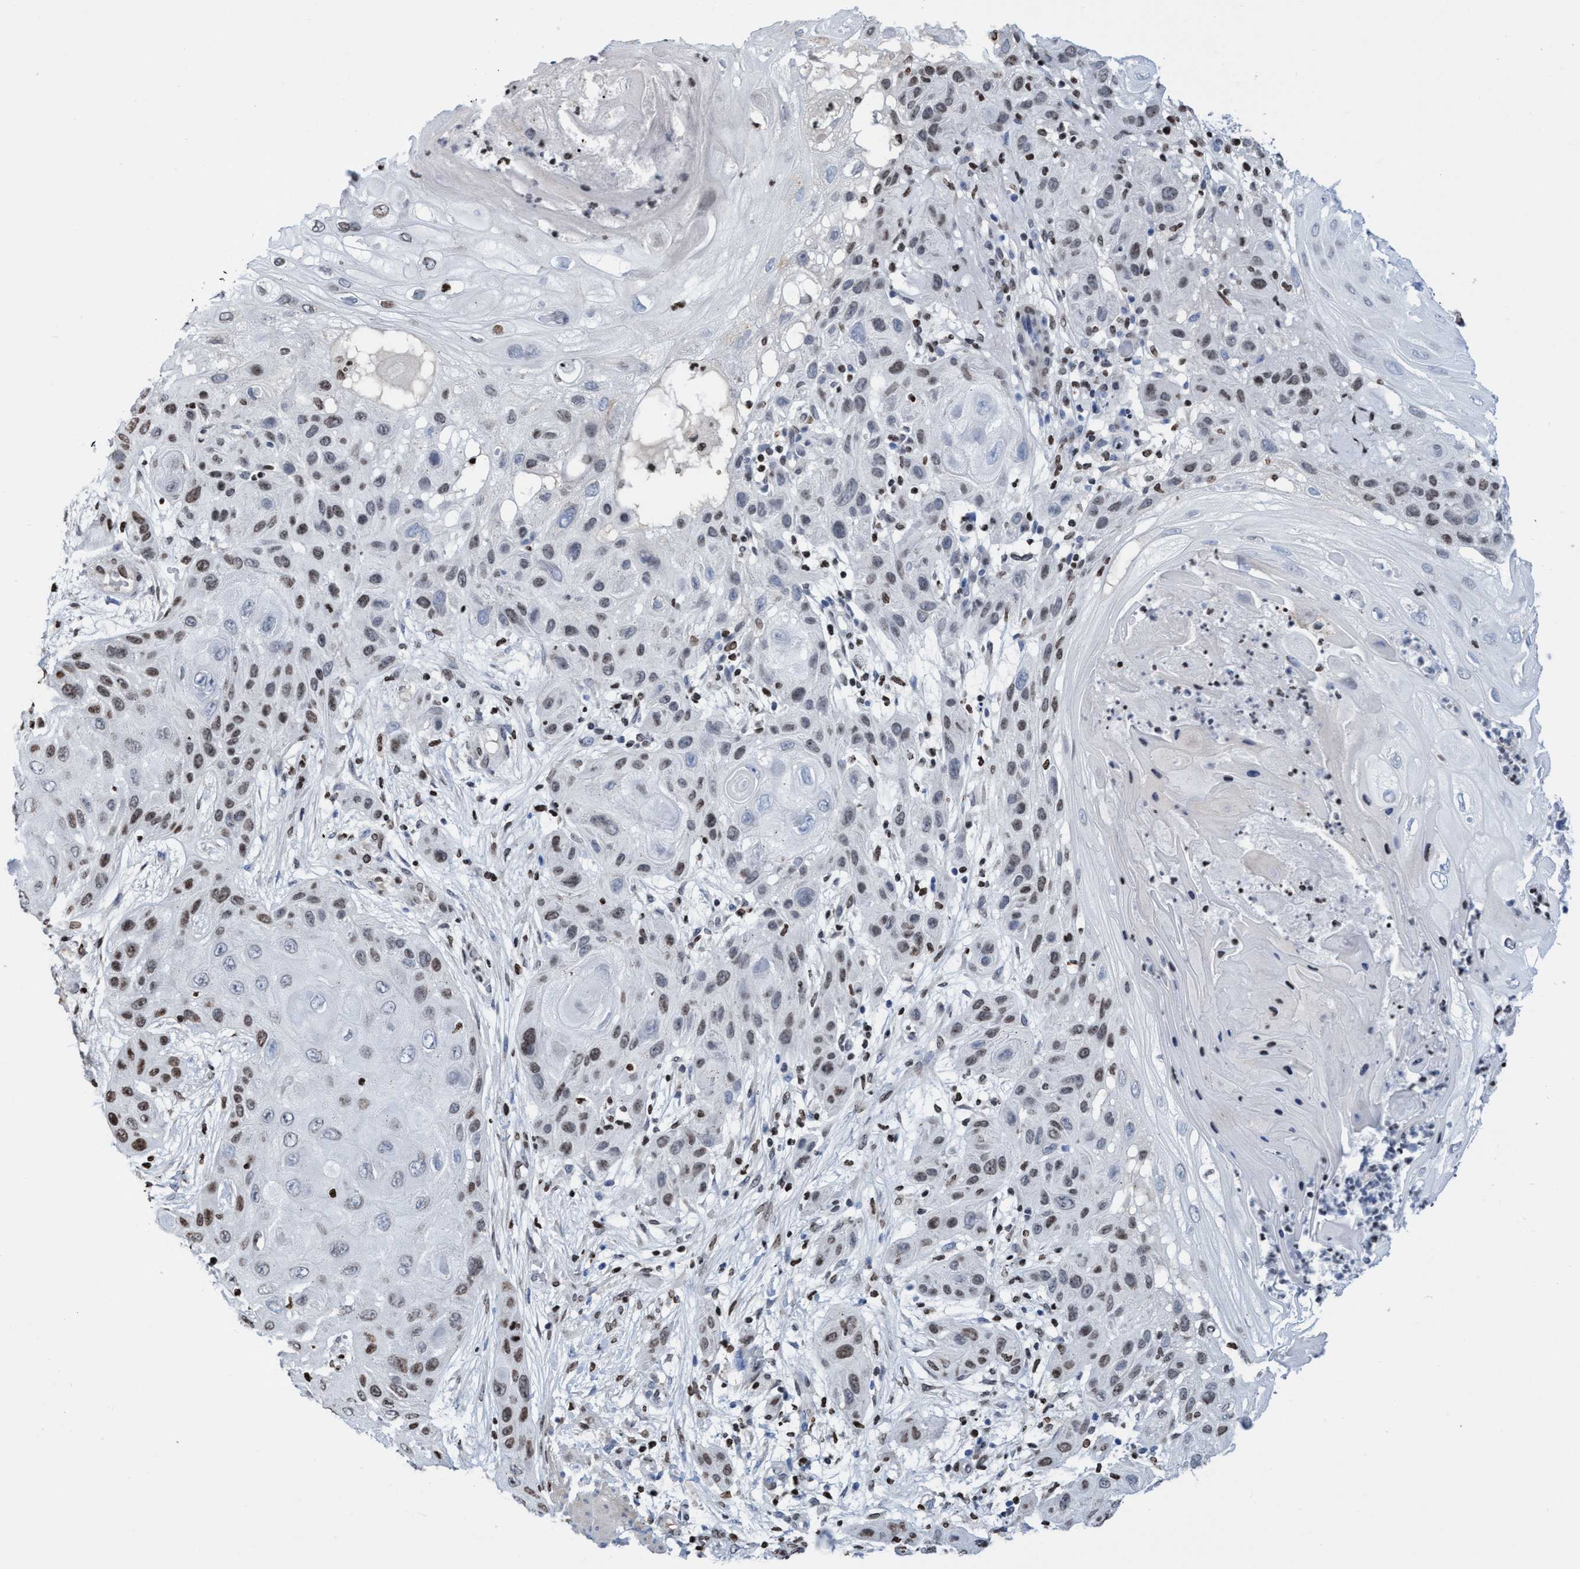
{"staining": {"intensity": "weak", "quantity": ">75%", "location": "nuclear"}, "tissue": "skin cancer", "cell_type": "Tumor cells", "image_type": "cancer", "snomed": [{"axis": "morphology", "description": "Squamous cell carcinoma, NOS"}, {"axis": "topography", "description": "Skin"}], "caption": "Immunohistochemistry (IHC) of skin squamous cell carcinoma shows low levels of weak nuclear expression in approximately >75% of tumor cells. (DAB = brown stain, brightfield microscopy at high magnification).", "gene": "CBX2", "patient": {"sex": "female", "age": 96}}